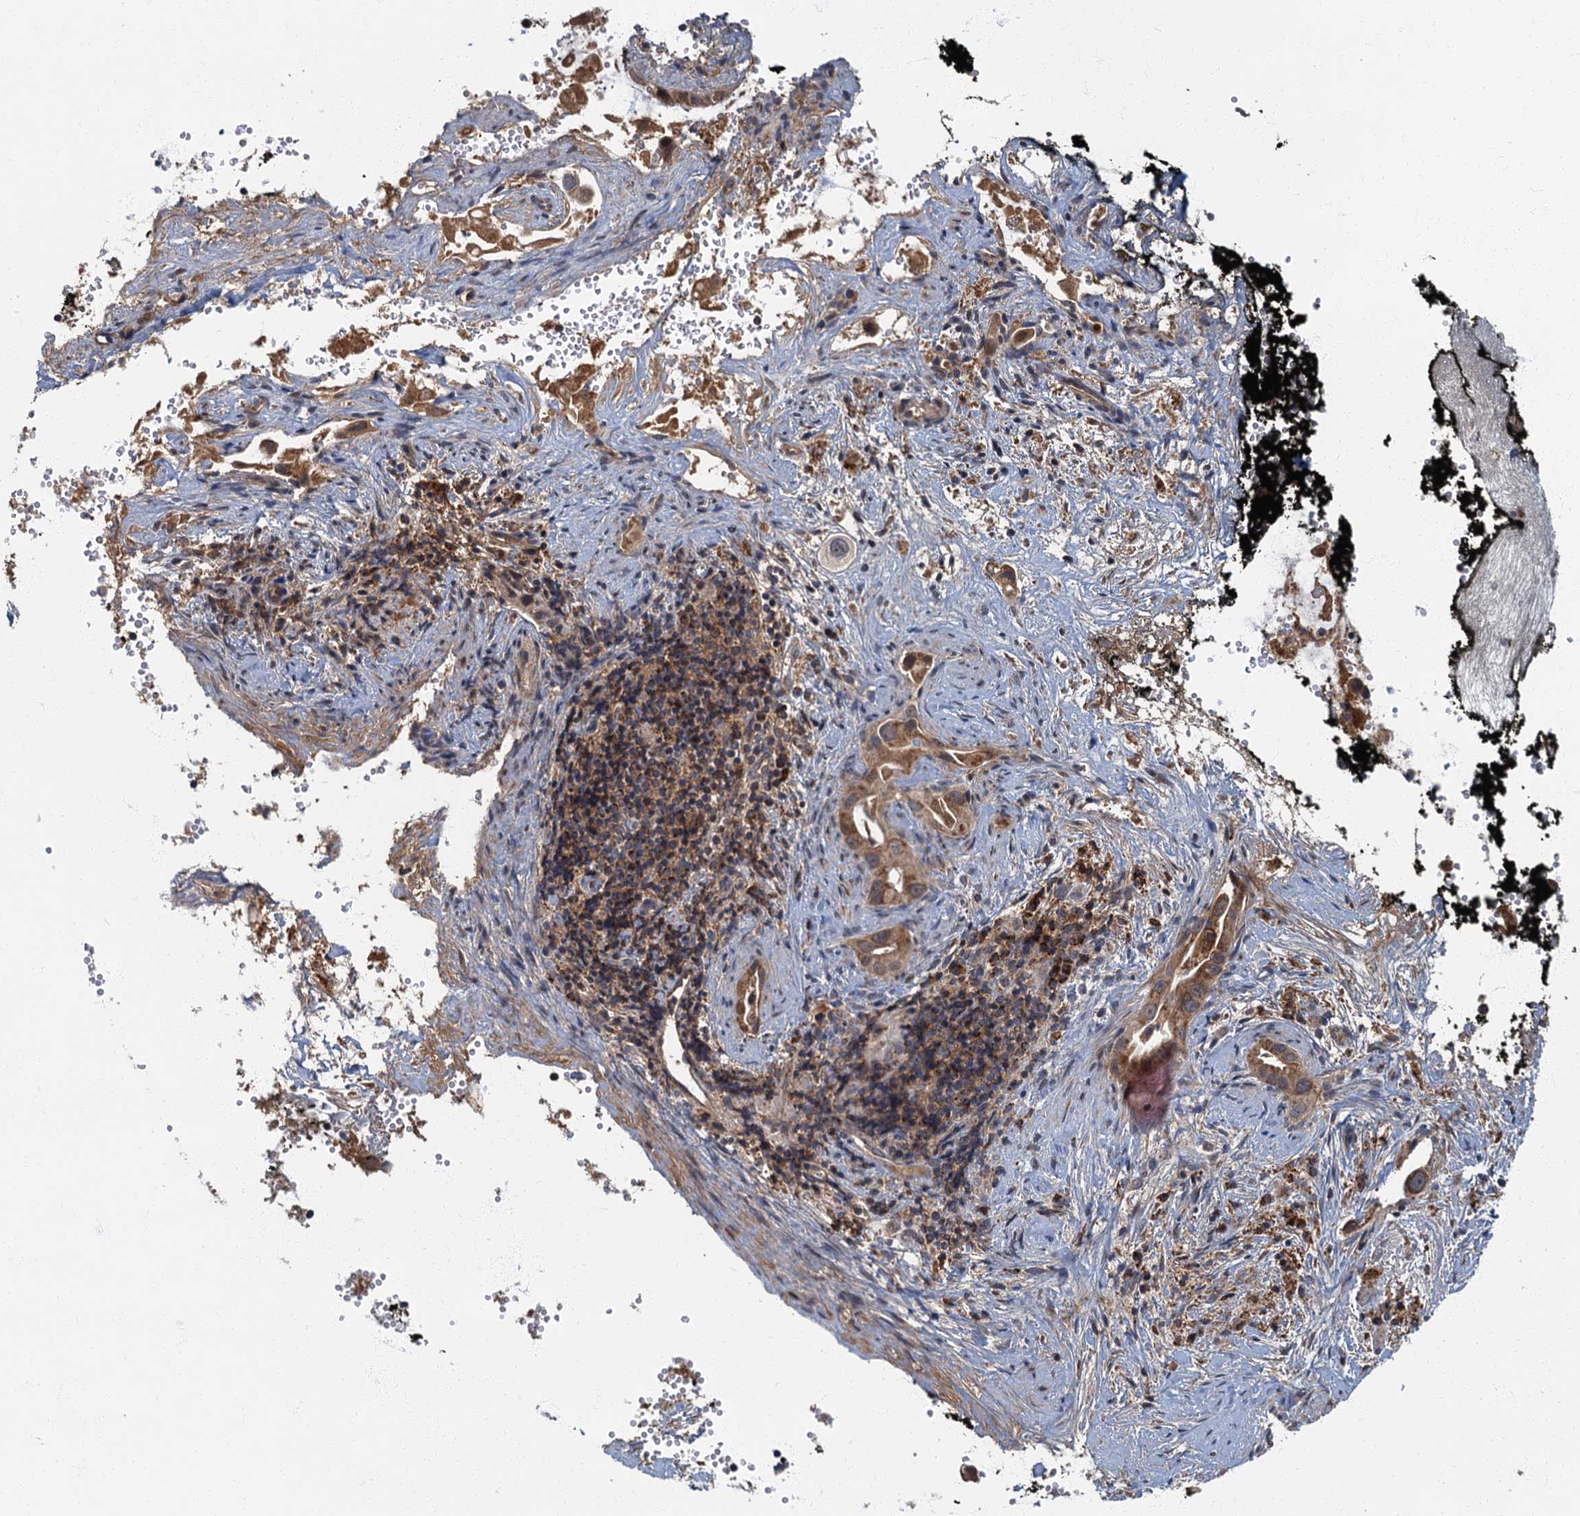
{"staining": {"intensity": "moderate", "quantity": ">75%", "location": "cytoplasmic/membranous"}, "tissue": "pancreatic cancer", "cell_type": "Tumor cells", "image_type": "cancer", "snomed": [{"axis": "morphology", "description": "Inflammation, NOS"}, {"axis": "morphology", "description": "Adenocarcinoma, NOS"}, {"axis": "topography", "description": "Pancreas"}], "caption": "High-power microscopy captured an immunohistochemistry micrograph of pancreatic cancer, revealing moderate cytoplasmic/membranous staining in approximately >75% of tumor cells. The protein of interest is stained brown, and the nuclei are stained in blue (DAB IHC with brightfield microscopy, high magnification).", "gene": "SLC11A2", "patient": {"sex": "female", "age": 56}}